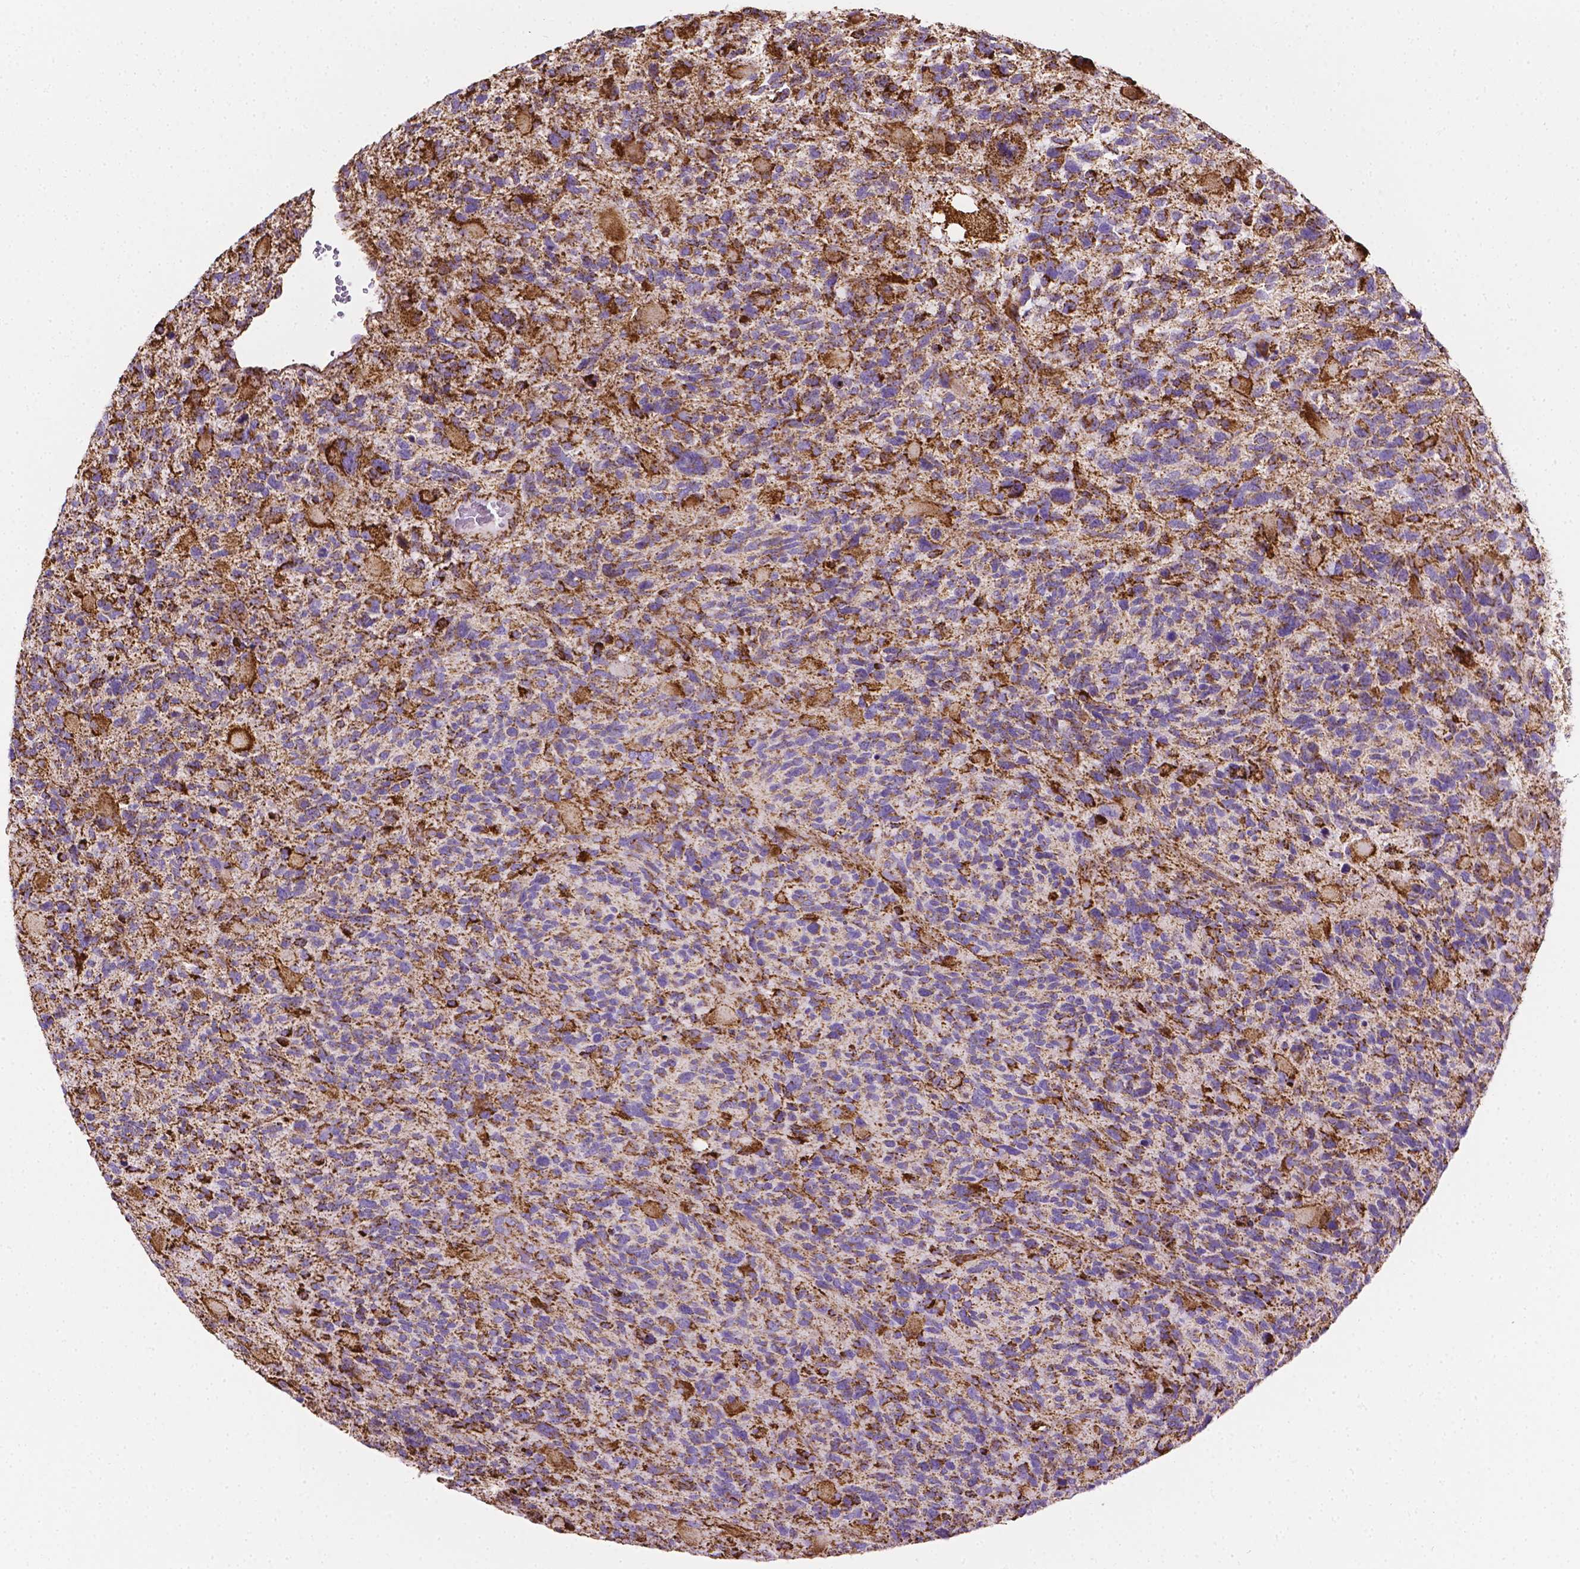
{"staining": {"intensity": "strong", "quantity": "<25%", "location": "cytoplasmic/membranous"}, "tissue": "glioma", "cell_type": "Tumor cells", "image_type": "cancer", "snomed": [{"axis": "morphology", "description": "Glioma, malignant, High grade"}, {"axis": "topography", "description": "Brain"}], "caption": "This is a micrograph of IHC staining of glioma, which shows strong positivity in the cytoplasmic/membranous of tumor cells.", "gene": "RMDN3", "patient": {"sex": "female", "age": 71}}